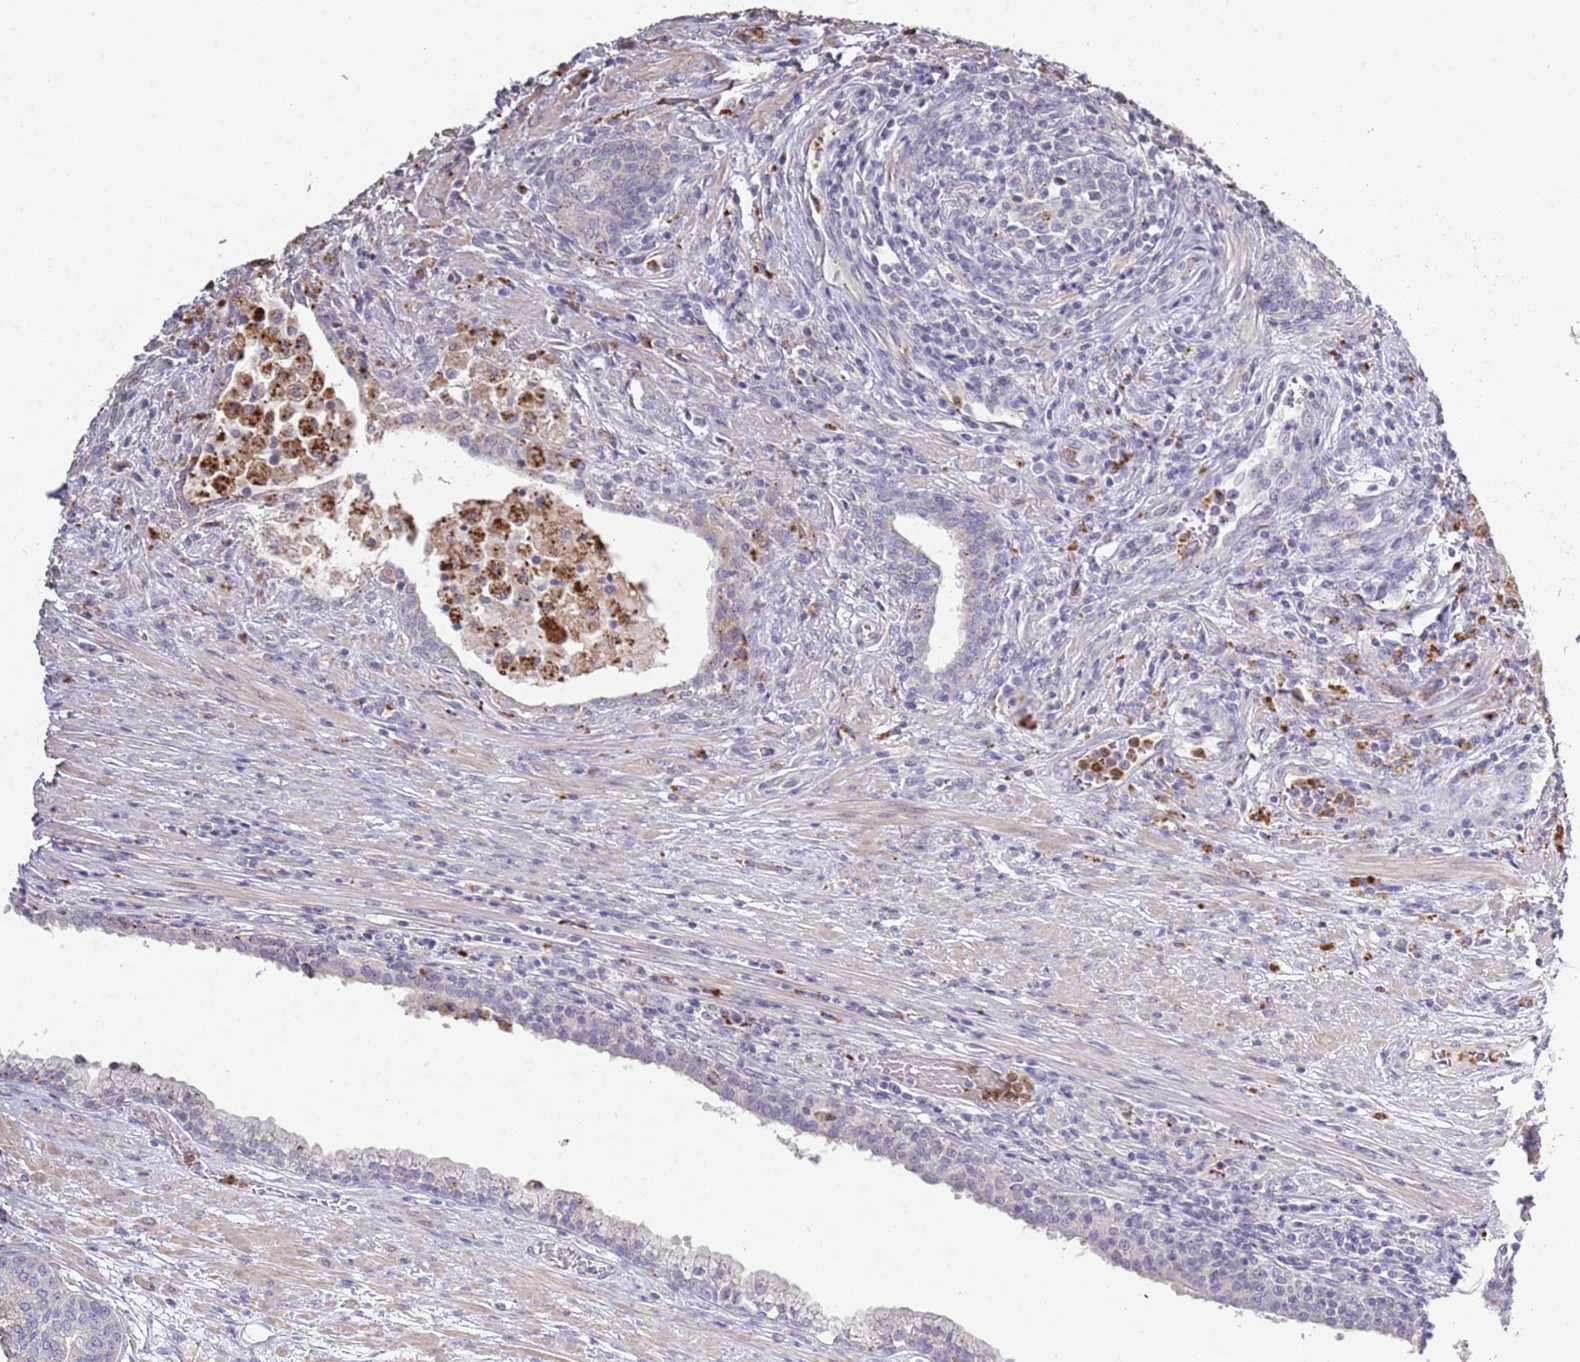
{"staining": {"intensity": "negative", "quantity": "none", "location": "none"}, "tissue": "prostate cancer", "cell_type": "Tumor cells", "image_type": "cancer", "snomed": [{"axis": "morphology", "description": "Adenocarcinoma, High grade"}, {"axis": "topography", "description": "Prostate"}], "caption": "Immunohistochemistry photomicrograph of neoplastic tissue: human prostate adenocarcinoma (high-grade) stained with DAB (3,3'-diaminobenzidine) displays no significant protein staining in tumor cells.", "gene": "P2RY13", "patient": {"sex": "male", "age": 67}}